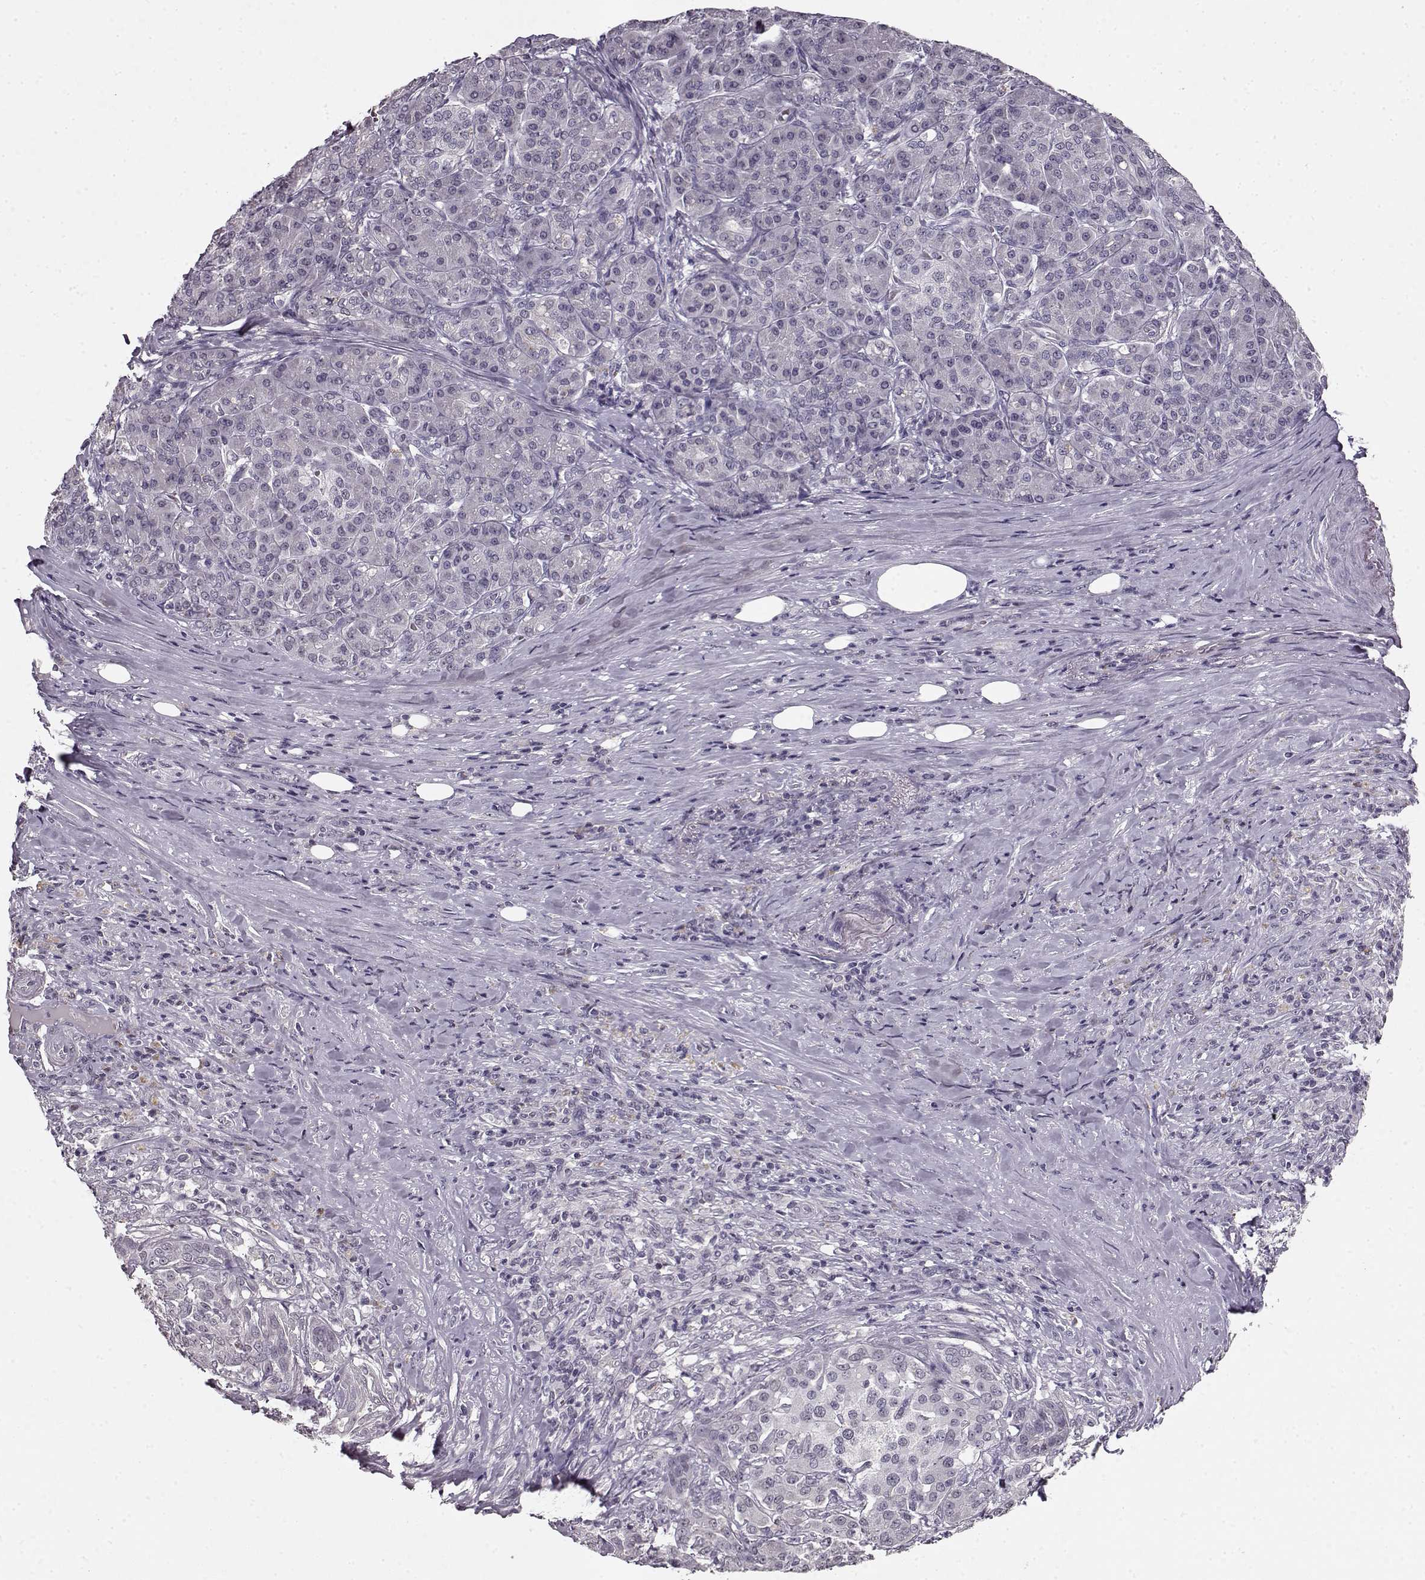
{"staining": {"intensity": "negative", "quantity": "none", "location": "none"}, "tissue": "pancreatic cancer", "cell_type": "Tumor cells", "image_type": "cancer", "snomed": [{"axis": "morphology", "description": "Normal tissue, NOS"}, {"axis": "morphology", "description": "Inflammation, NOS"}, {"axis": "morphology", "description": "Adenocarcinoma, NOS"}, {"axis": "topography", "description": "Pancreas"}], "caption": "High power microscopy image of an immunohistochemistry micrograph of pancreatic cancer, revealing no significant expression in tumor cells.", "gene": "RP1L1", "patient": {"sex": "male", "age": 57}}